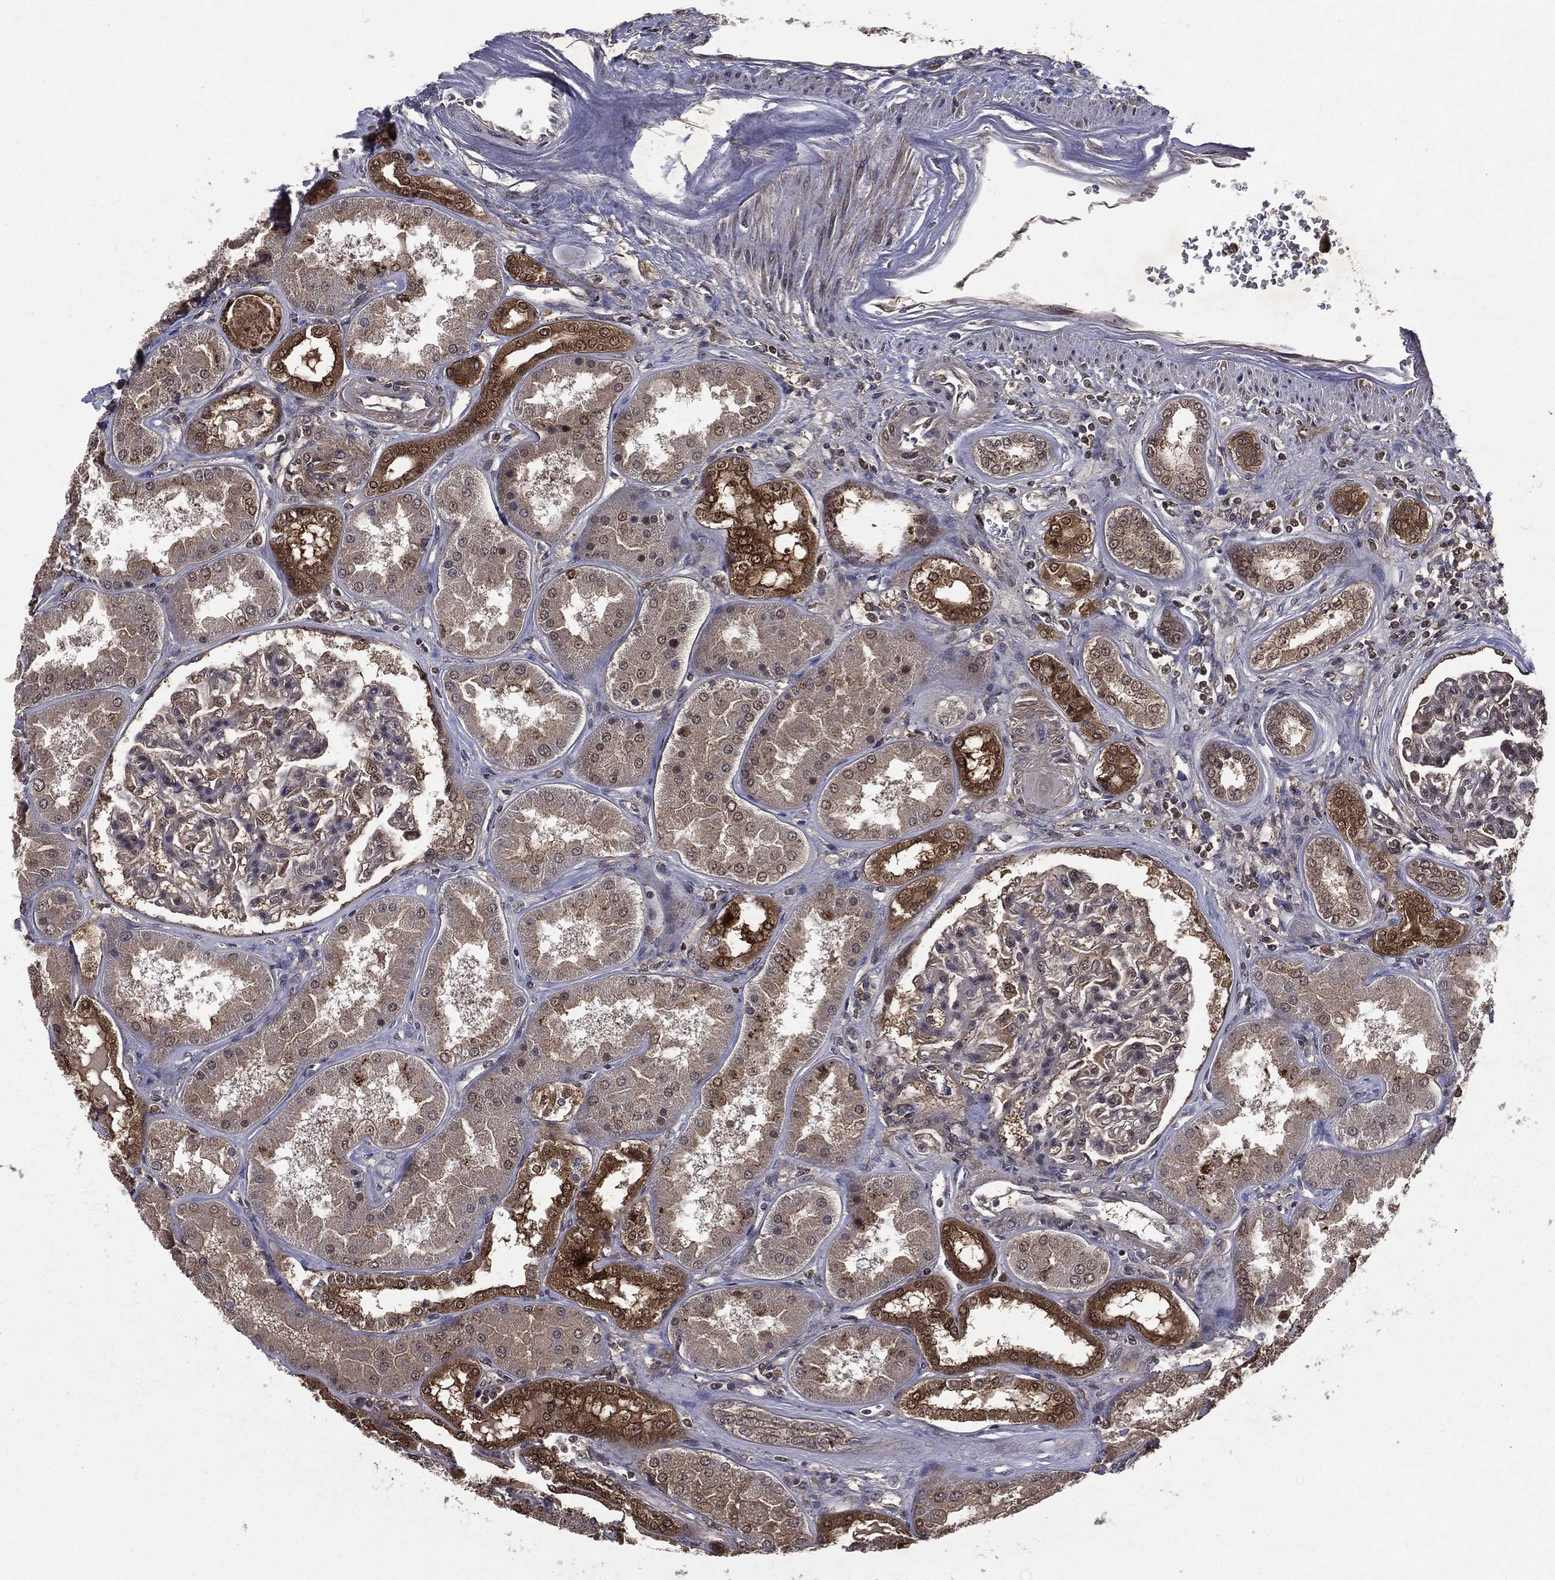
{"staining": {"intensity": "moderate", "quantity": "<25%", "location": "cytoplasmic/membranous,nuclear"}, "tissue": "kidney", "cell_type": "Cells in glomeruli", "image_type": "normal", "snomed": [{"axis": "morphology", "description": "Normal tissue, NOS"}, {"axis": "topography", "description": "Kidney"}], "caption": "Immunohistochemical staining of normal human kidney displays moderate cytoplasmic/membranous,nuclear protein expression in approximately <25% of cells in glomeruli.", "gene": "FGD1", "patient": {"sex": "female", "age": 56}}